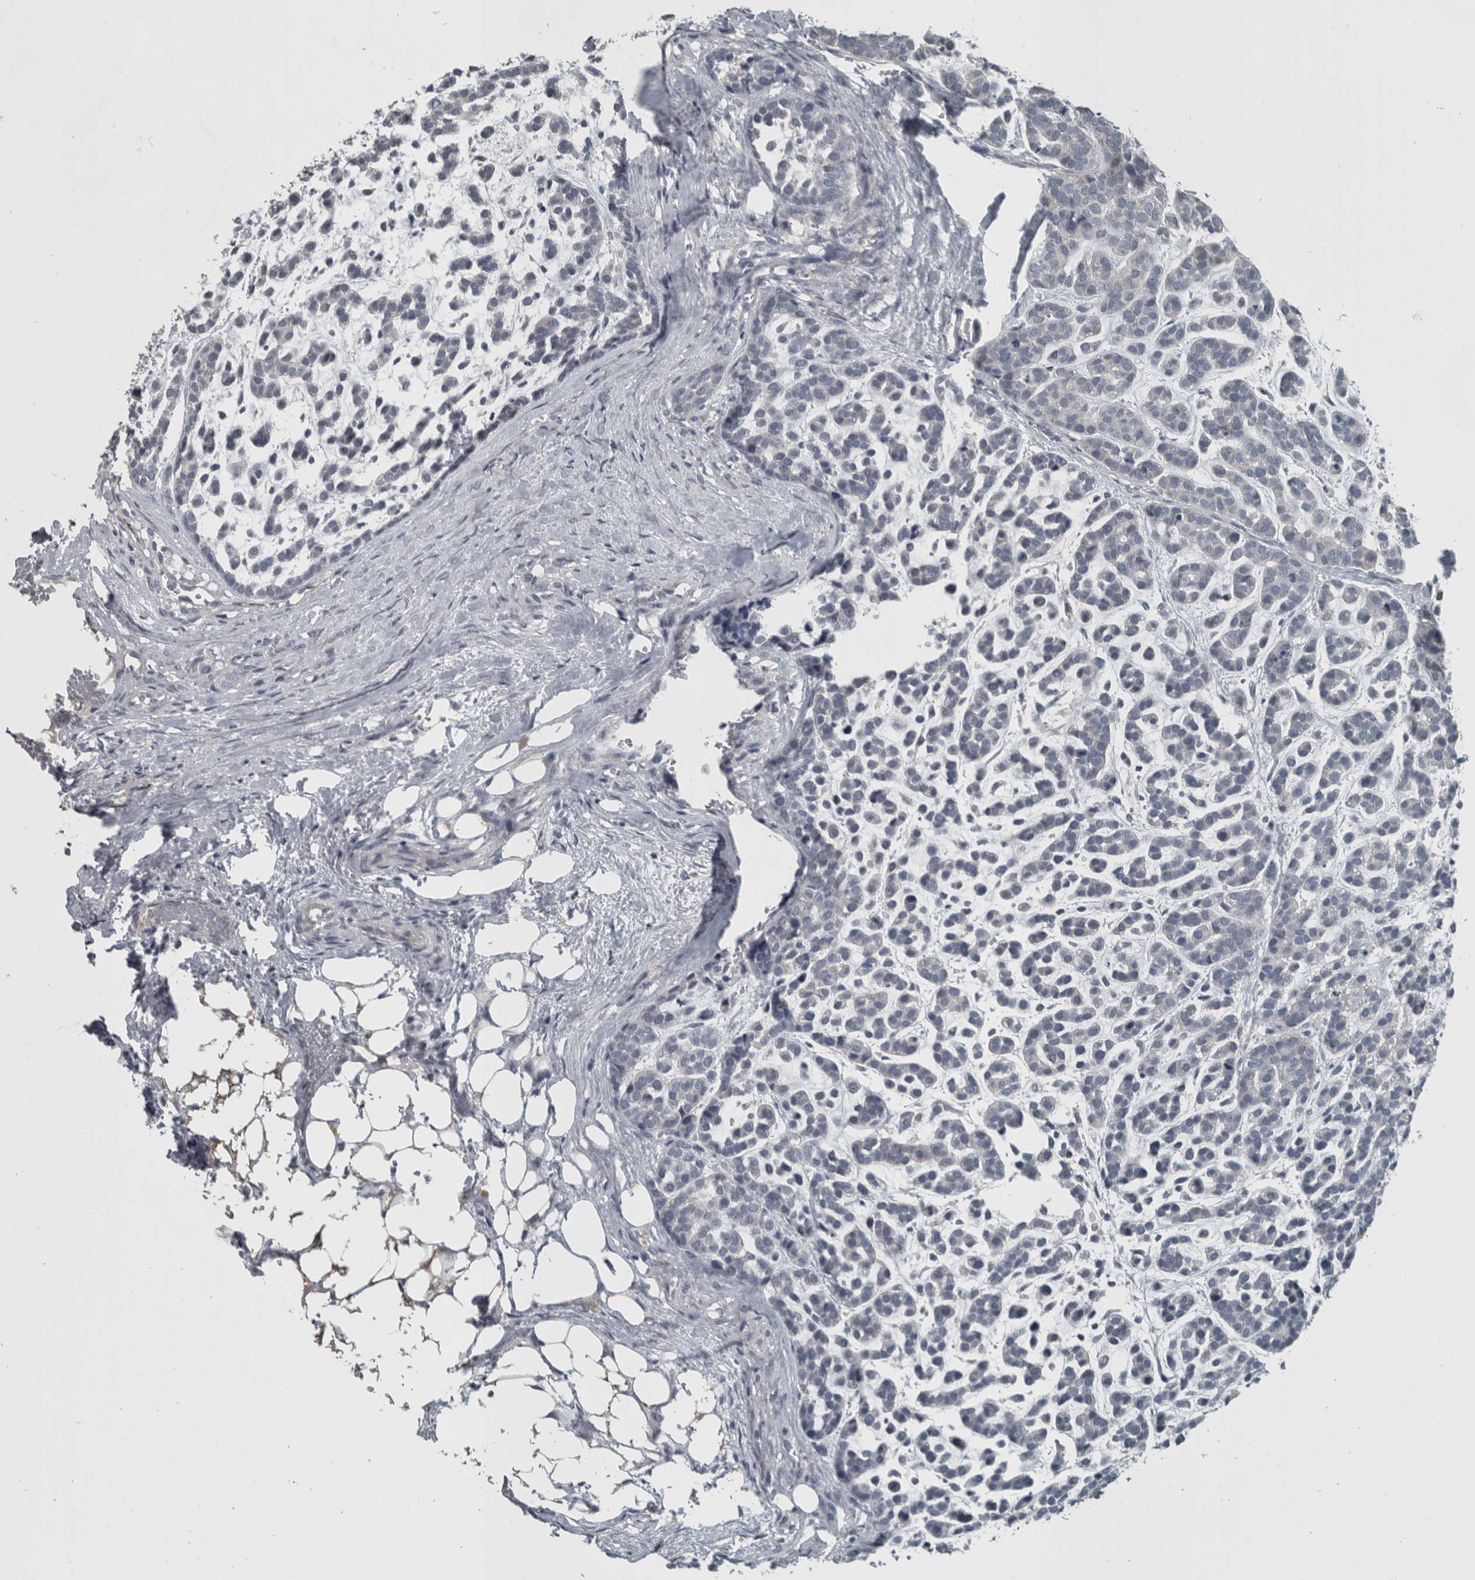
{"staining": {"intensity": "negative", "quantity": "none", "location": "none"}, "tissue": "head and neck cancer", "cell_type": "Tumor cells", "image_type": "cancer", "snomed": [{"axis": "morphology", "description": "Adenocarcinoma, NOS"}, {"axis": "morphology", "description": "Adenoma, NOS"}, {"axis": "topography", "description": "Head-Neck"}], "caption": "High magnification brightfield microscopy of head and neck adenocarcinoma stained with DAB (brown) and counterstained with hematoxylin (blue): tumor cells show no significant staining. (DAB immunohistochemistry (IHC) visualized using brightfield microscopy, high magnification).", "gene": "KRT20", "patient": {"sex": "female", "age": 55}}